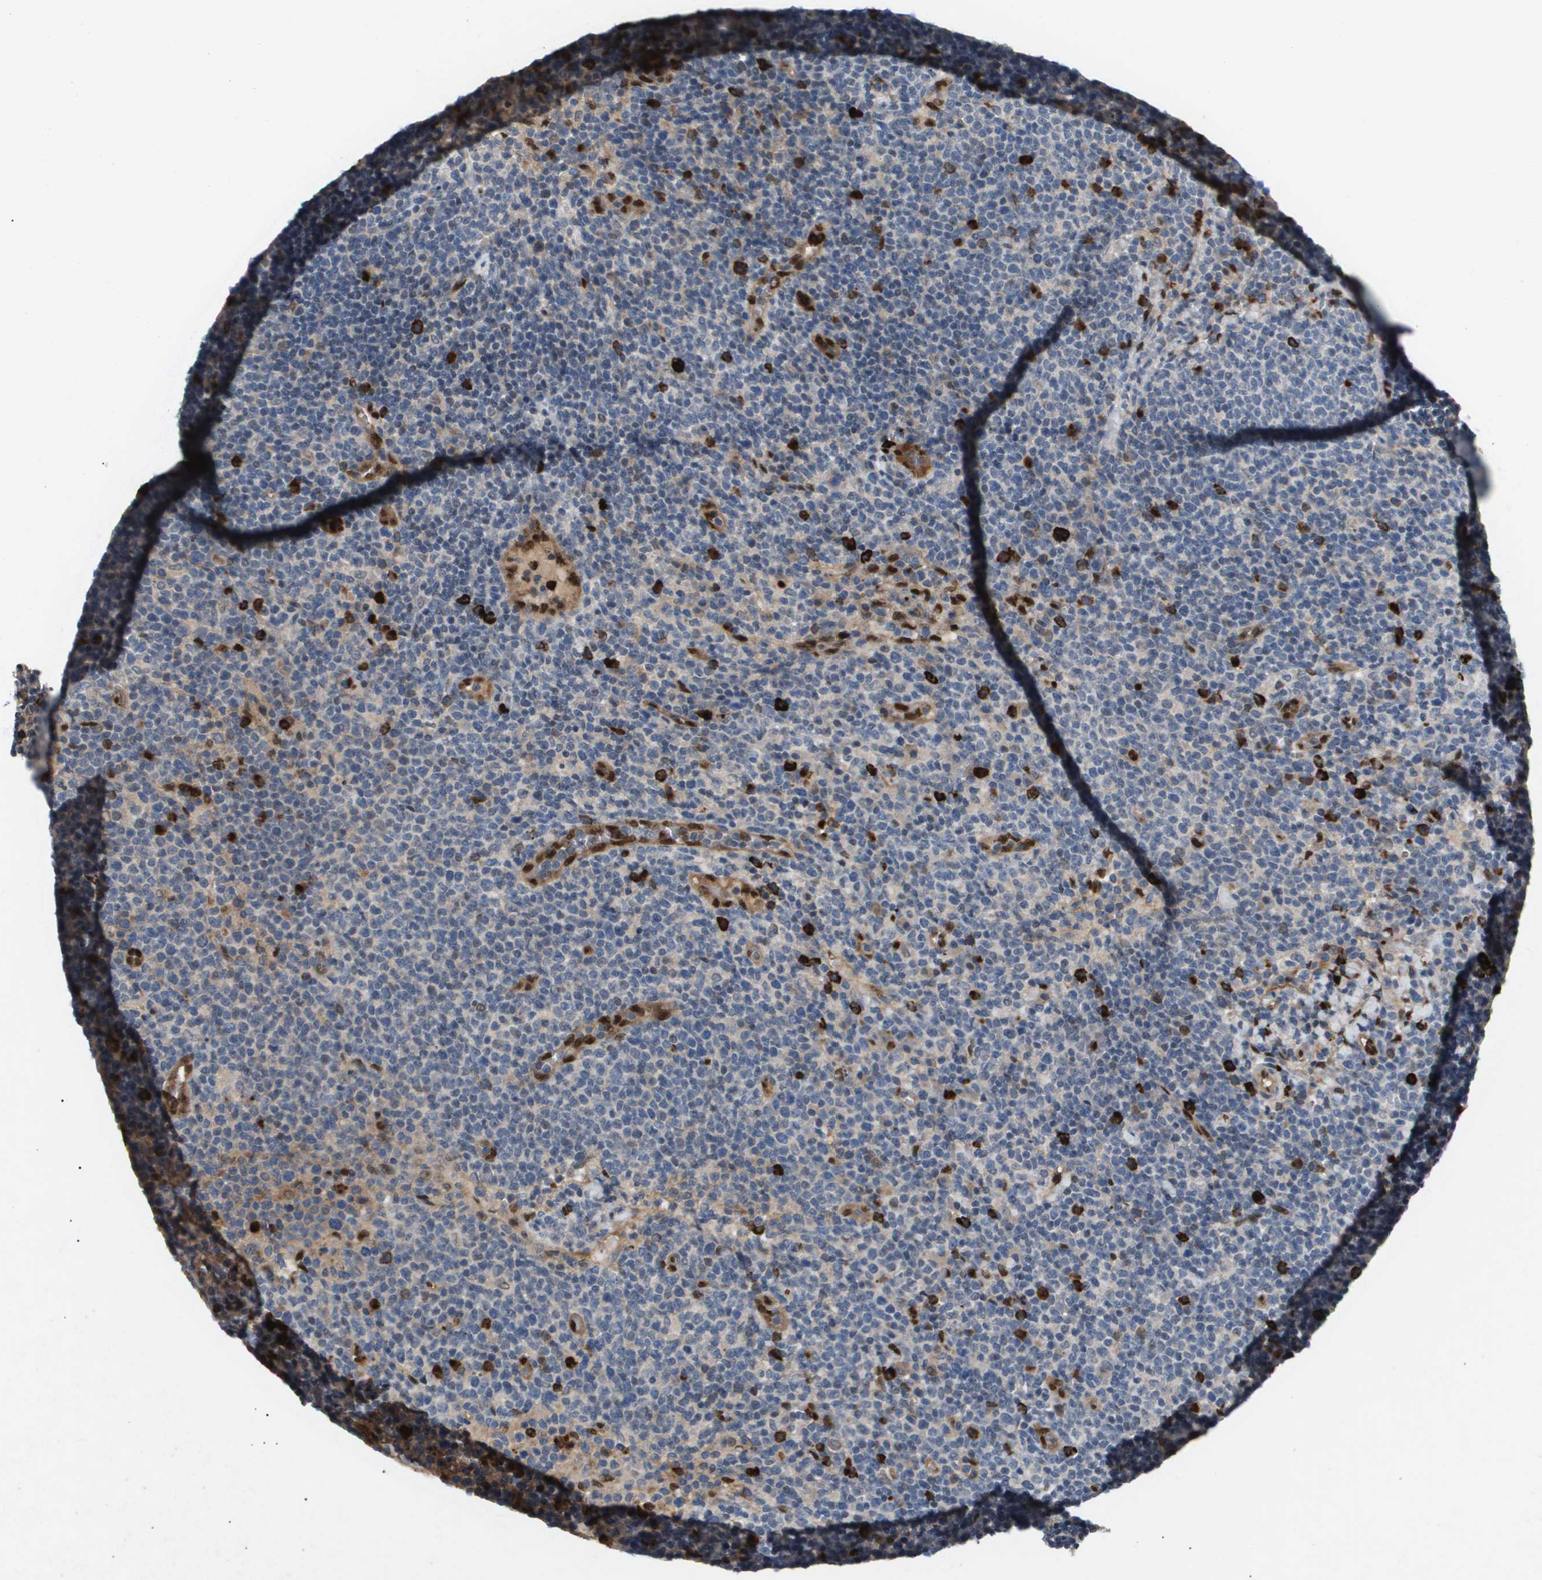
{"staining": {"intensity": "negative", "quantity": "none", "location": "none"}, "tissue": "lymphoma", "cell_type": "Tumor cells", "image_type": "cancer", "snomed": [{"axis": "morphology", "description": "Malignant lymphoma, non-Hodgkin's type, High grade"}, {"axis": "topography", "description": "Lymph node"}], "caption": "IHC micrograph of neoplastic tissue: human lymphoma stained with DAB (3,3'-diaminobenzidine) exhibits no significant protein positivity in tumor cells.", "gene": "ERG", "patient": {"sex": "male", "age": 61}}